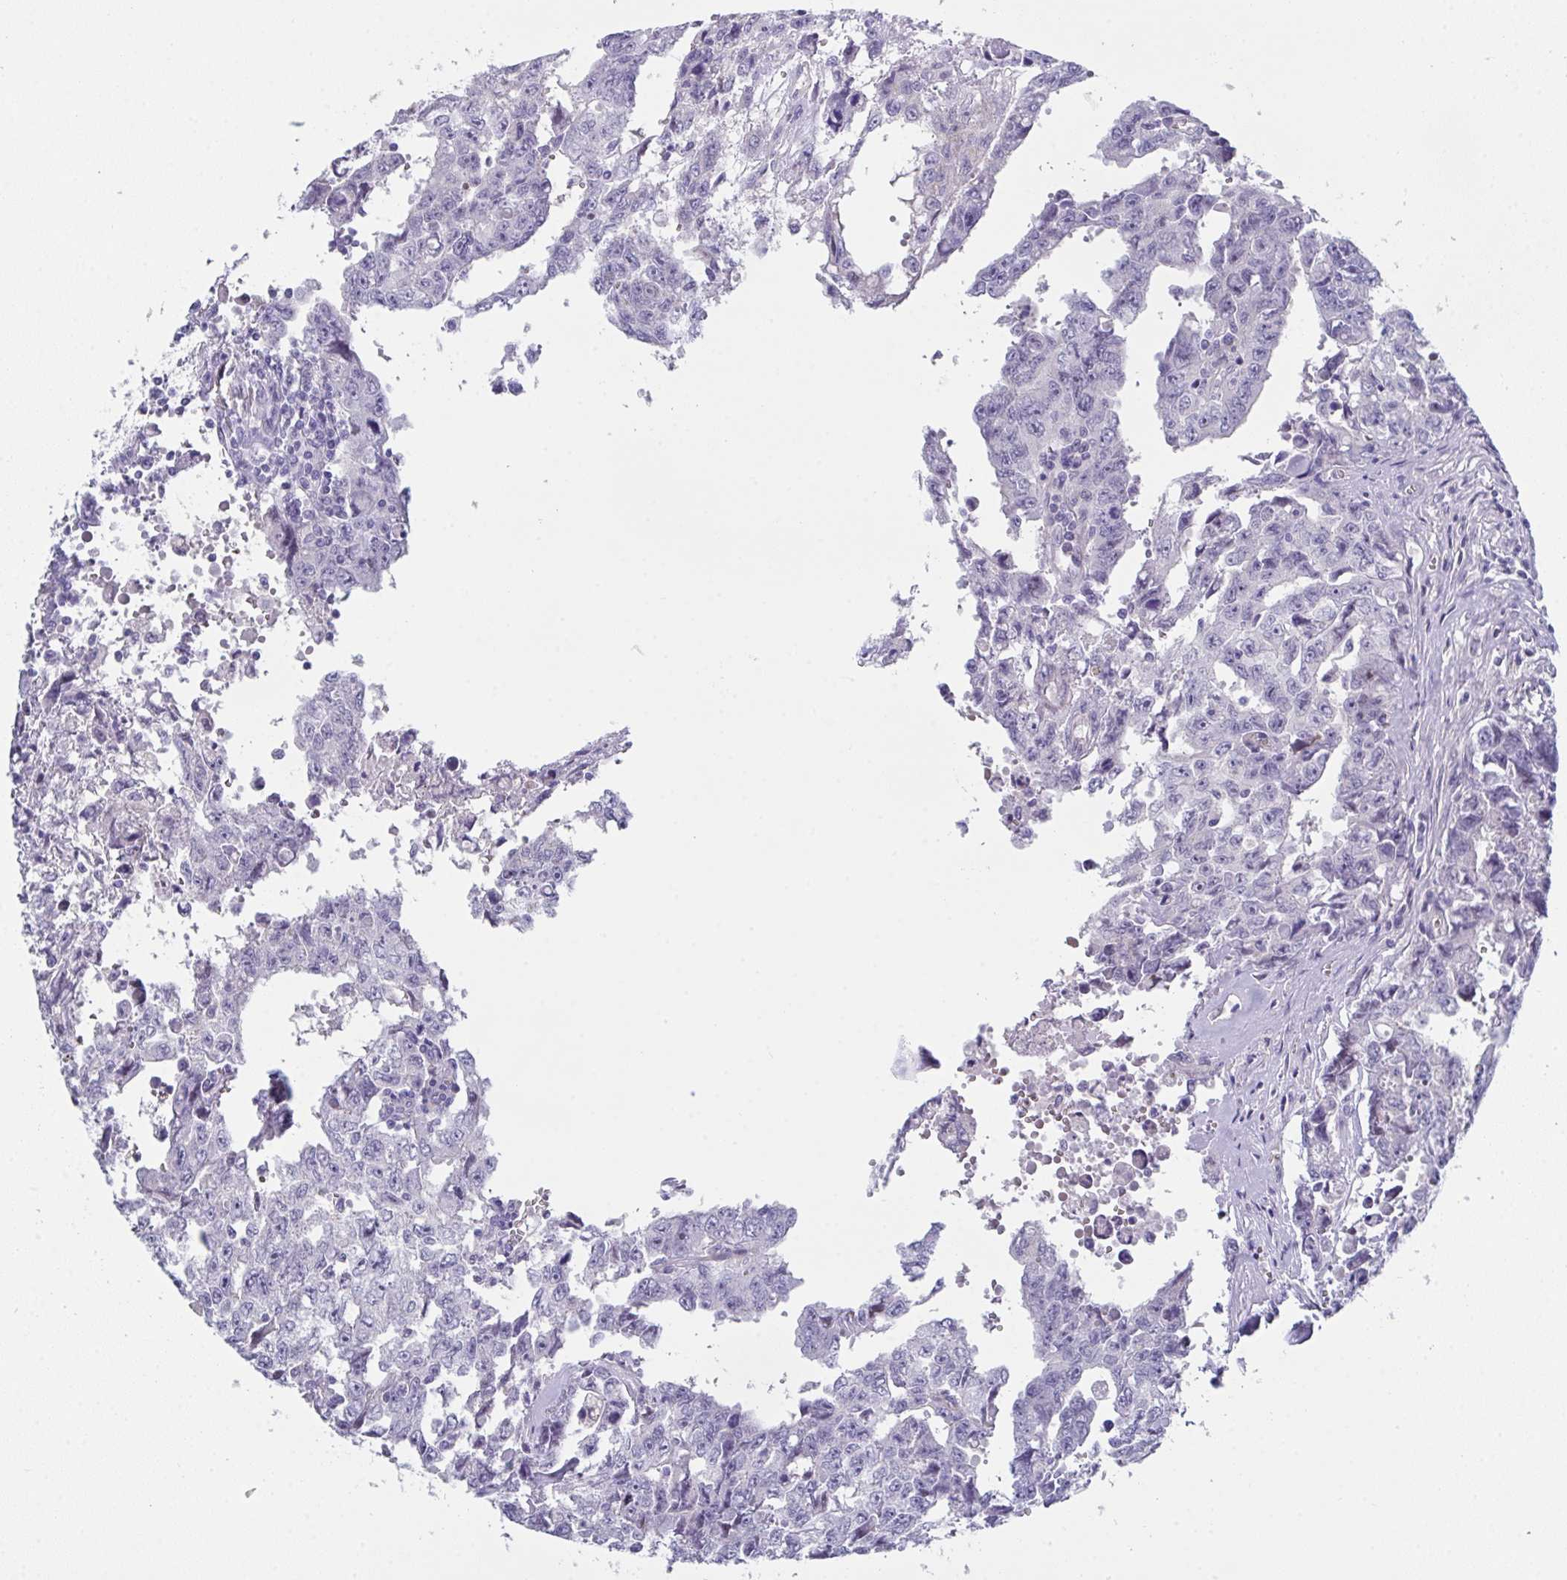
{"staining": {"intensity": "negative", "quantity": "none", "location": "none"}, "tissue": "testis cancer", "cell_type": "Tumor cells", "image_type": "cancer", "snomed": [{"axis": "morphology", "description": "Carcinoma, Embryonal, NOS"}, {"axis": "topography", "description": "Testis"}], "caption": "Tumor cells are negative for protein expression in human testis cancer (embryonal carcinoma).", "gene": "FBXO47", "patient": {"sex": "male", "age": 24}}